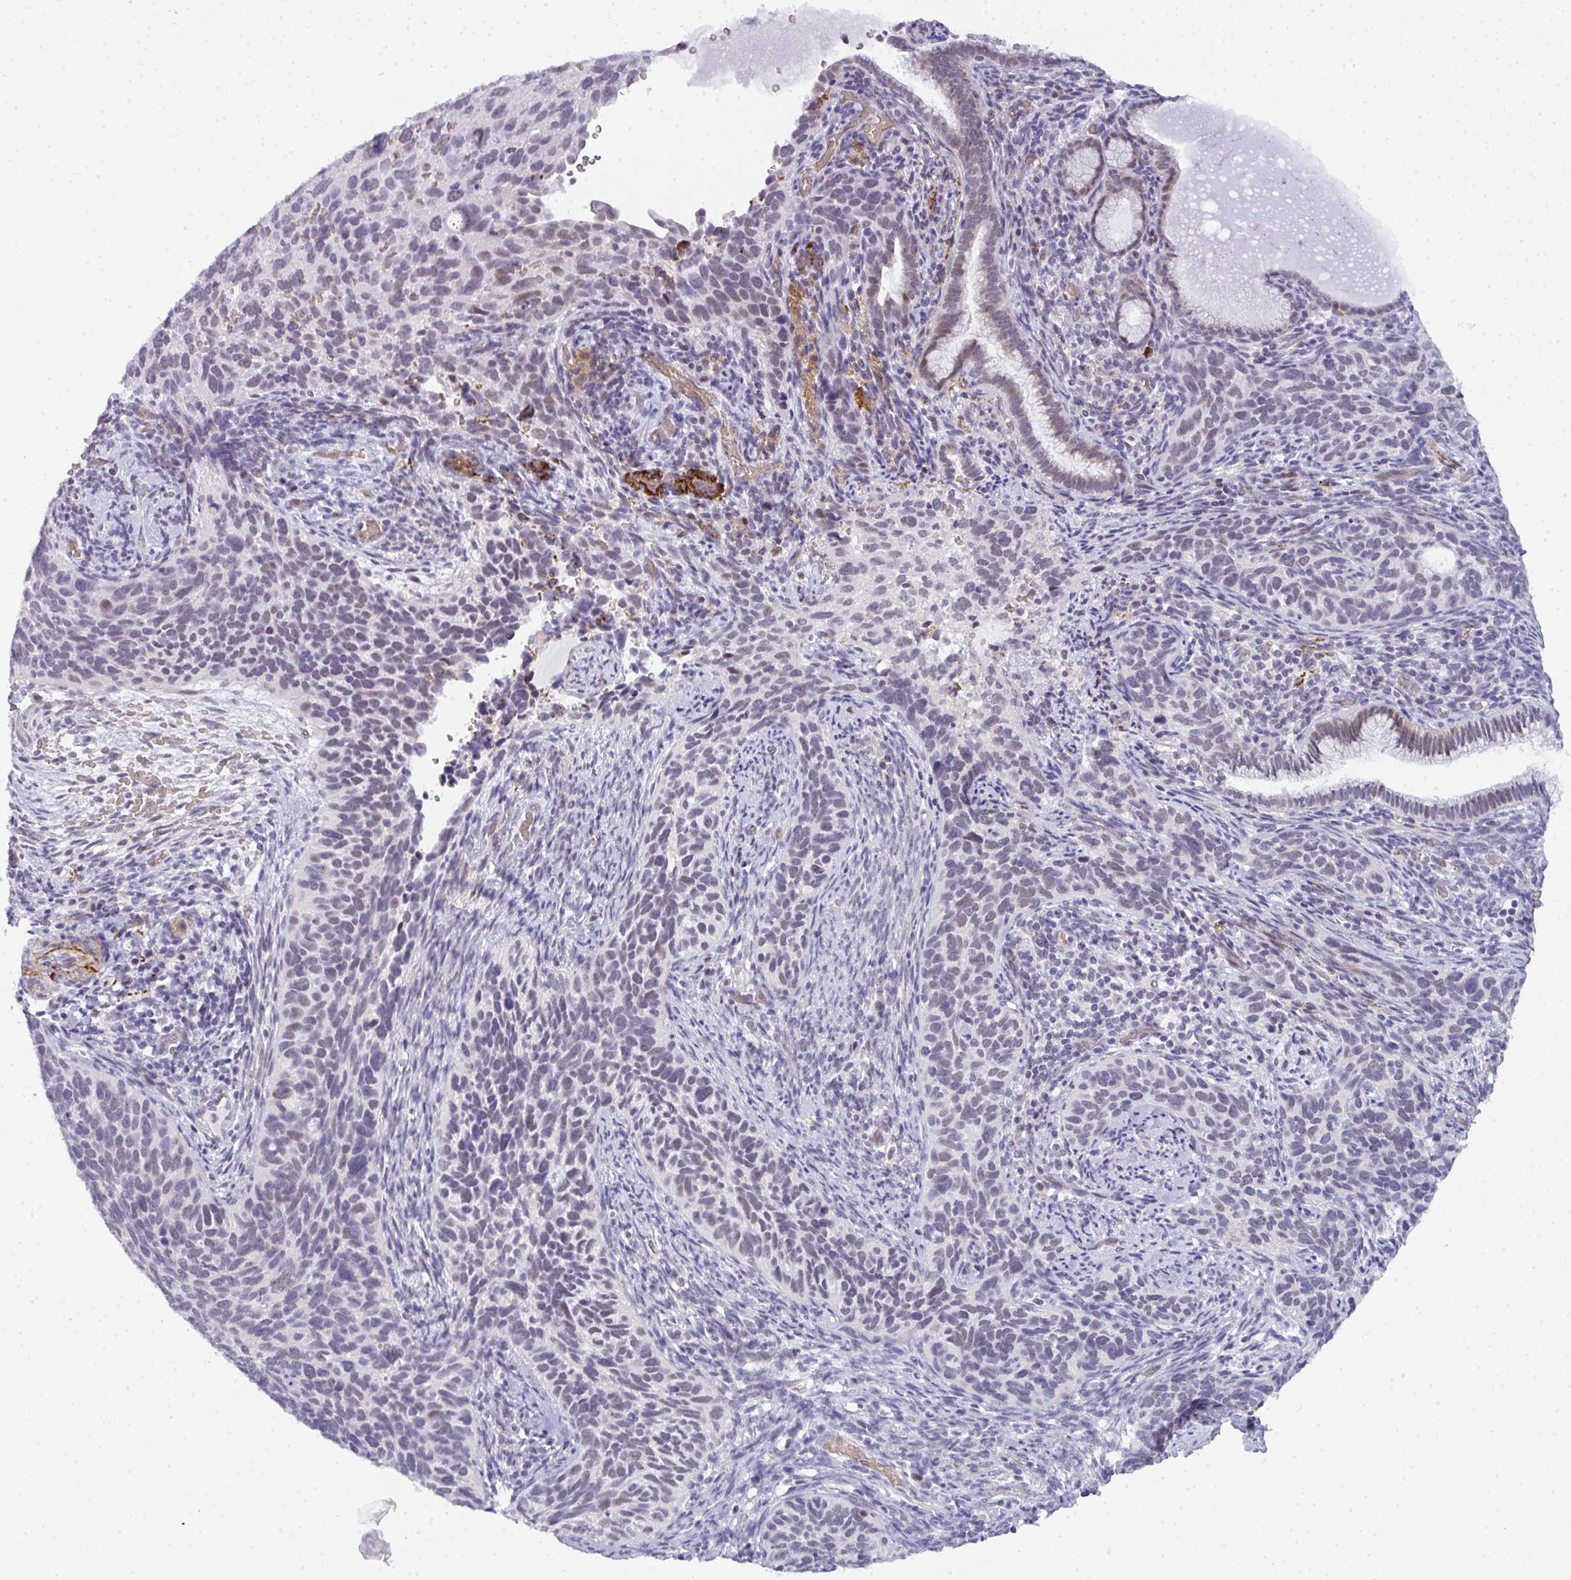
{"staining": {"intensity": "negative", "quantity": "none", "location": "none"}, "tissue": "cervical cancer", "cell_type": "Tumor cells", "image_type": "cancer", "snomed": [{"axis": "morphology", "description": "Squamous cell carcinoma, NOS"}, {"axis": "topography", "description": "Cervix"}], "caption": "DAB immunohistochemical staining of human cervical cancer (squamous cell carcinoma) displays no significant expression in tumor cells.", "gene": "TNMD", "patient": {"sex": "female", "age": 51}}